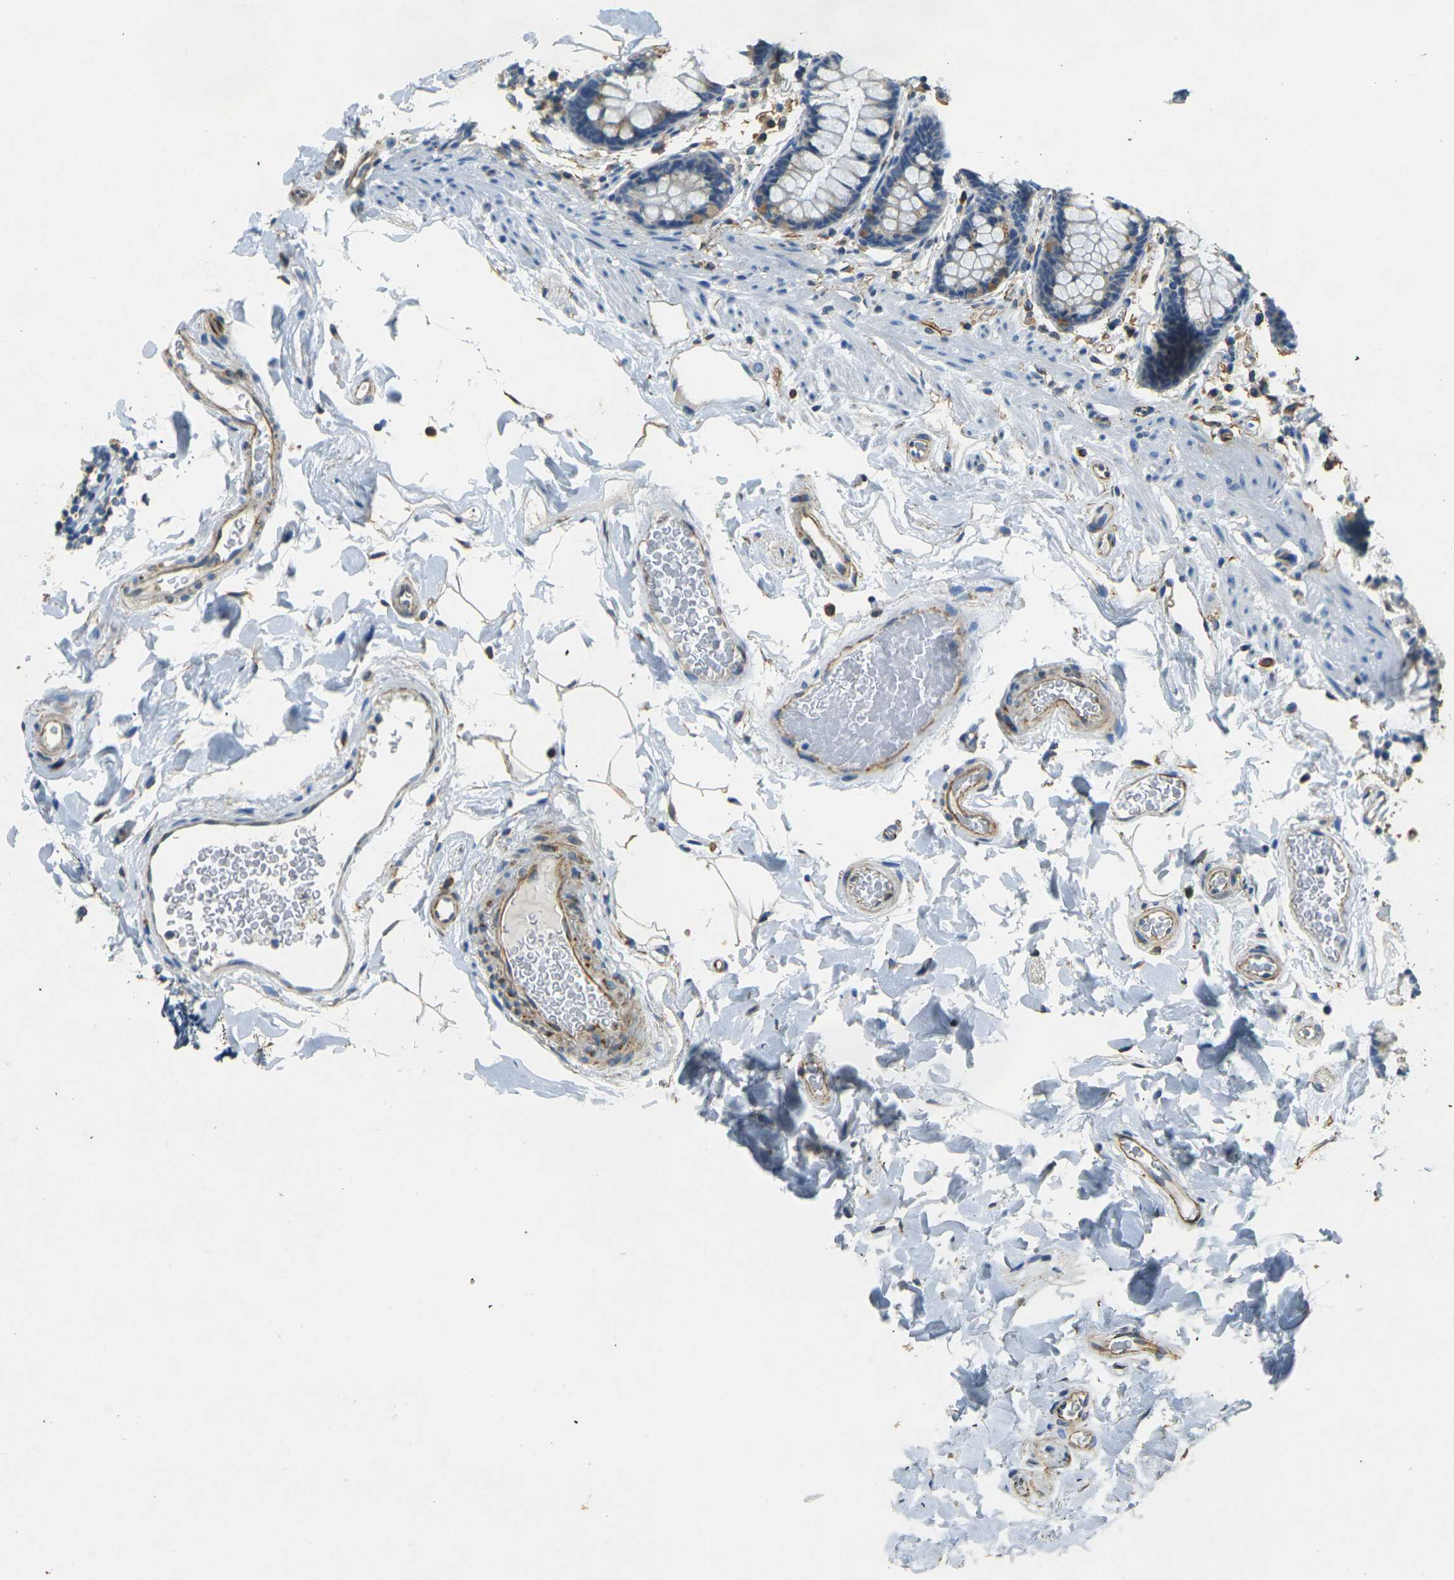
{"staining": {"intensity": "moderate", "quantity": ">75%", "location": "cytoplasmic/membranous"}, "tissue": "colon", "cell_type": "Endothelial cells", "image_type": "normal", "snomed": [{"axis": "morphology", "description": "Normal tissue, NOS"}, {"axis": "topography", "description": "Colon"}], "caption": "Immunohistochemistry (IHC) of benign colon shows medium levels of moderate cytoplasmic/membranous staining in about >75% of endothelial cells. The staining is performed using DAB brown chromogen to label protein expression. The nuclei are counter-stained blue using hematoxylin.", "gene": "SORT1", "patient": {"sex": "female", "age": 80}}